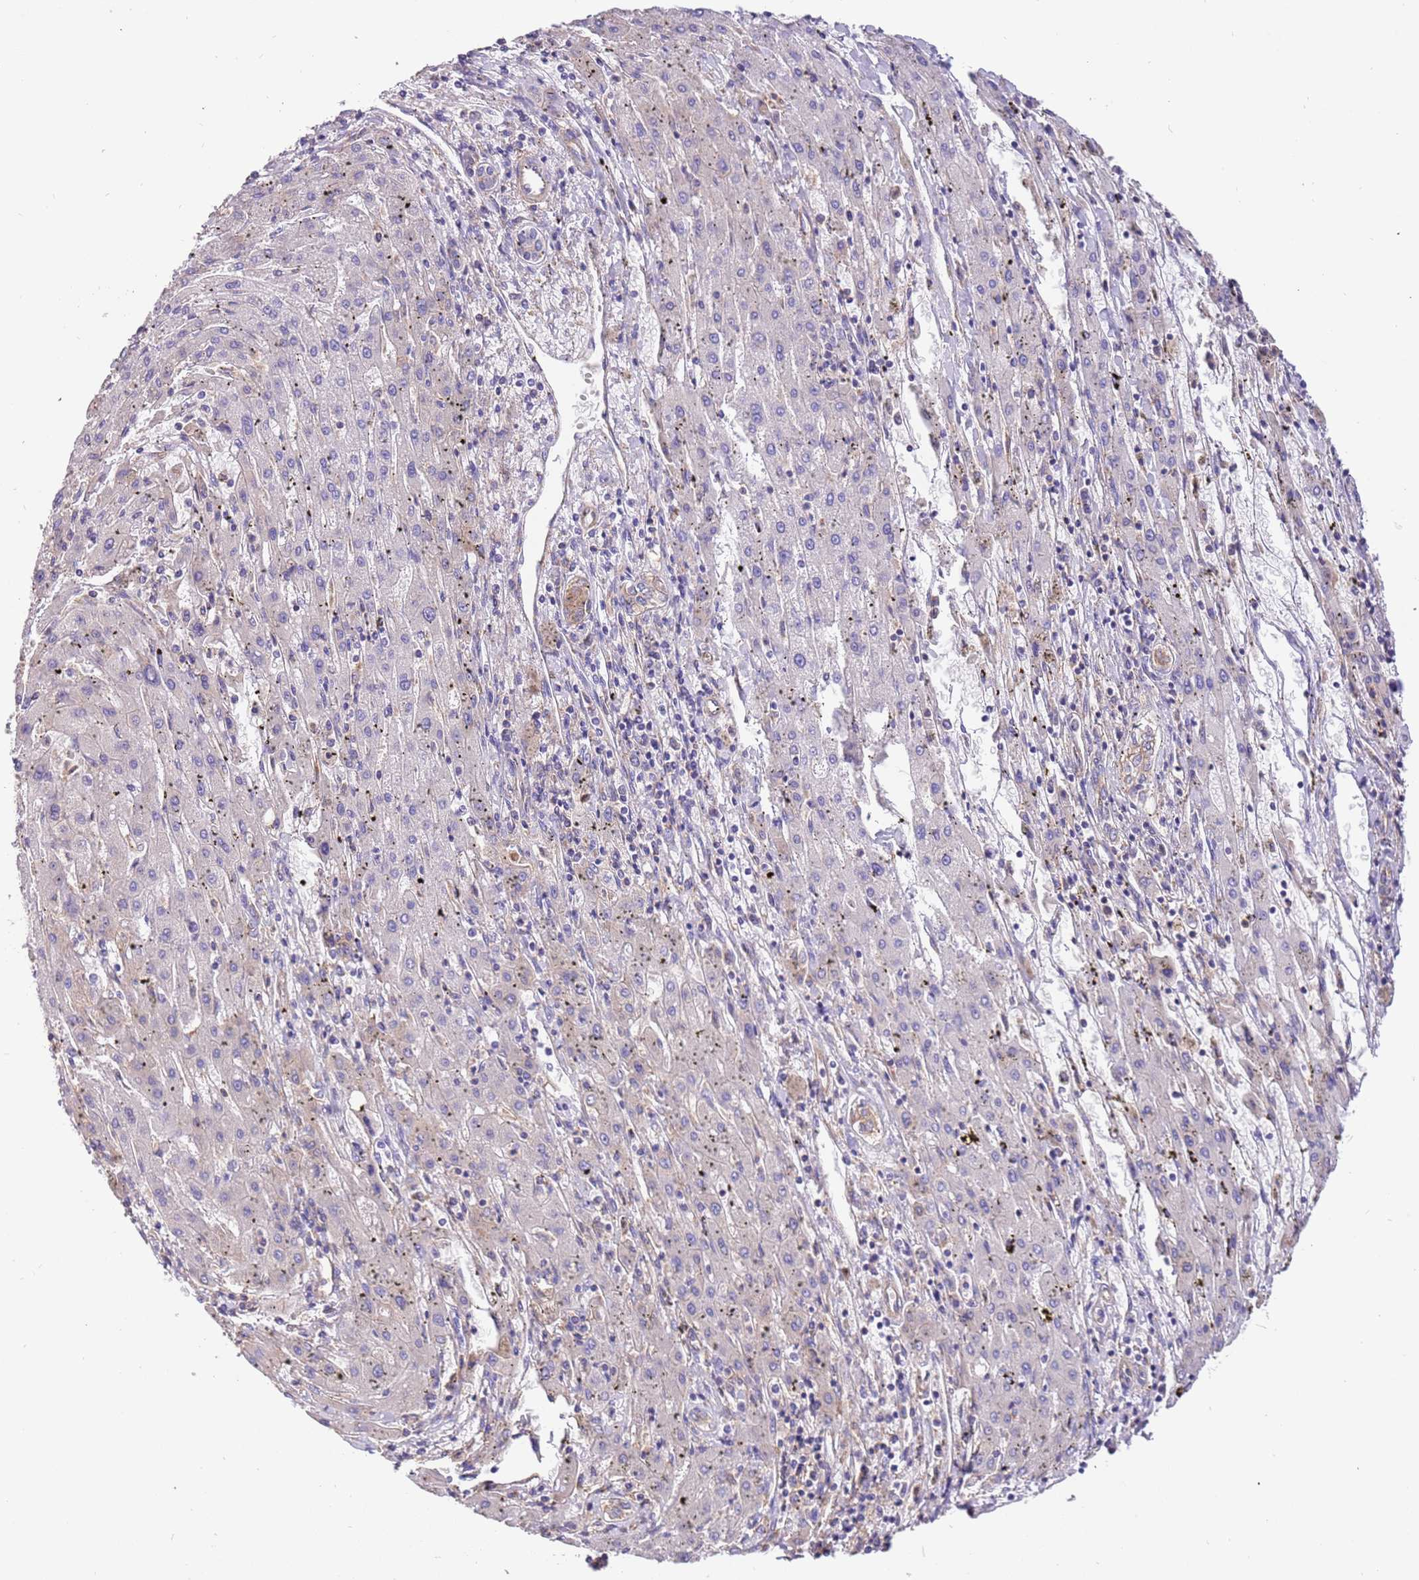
{"staining": {"intensity": "negative", "quantity": "none", "location": "none"}, "tissue": "liver cancer", "cell_type": "Tumor cells", "image_type": "cancer", "snomed": [{"axis": "morphology", "description": "Carcinoma, Hepatocellular, NOS"}, {"axis": "topography", "description": "Liver"}], "caption": "This photomicrograph is of liver cancer (hepatocellular carcinoma) stained with immunohistochemistry (IHC) to label a protein in brown with the nuclei are counter-stained blue. There is no expression in tumor cells.", "gene": "NAALADL1", "patient": {"sex": "male", "age": 72}}